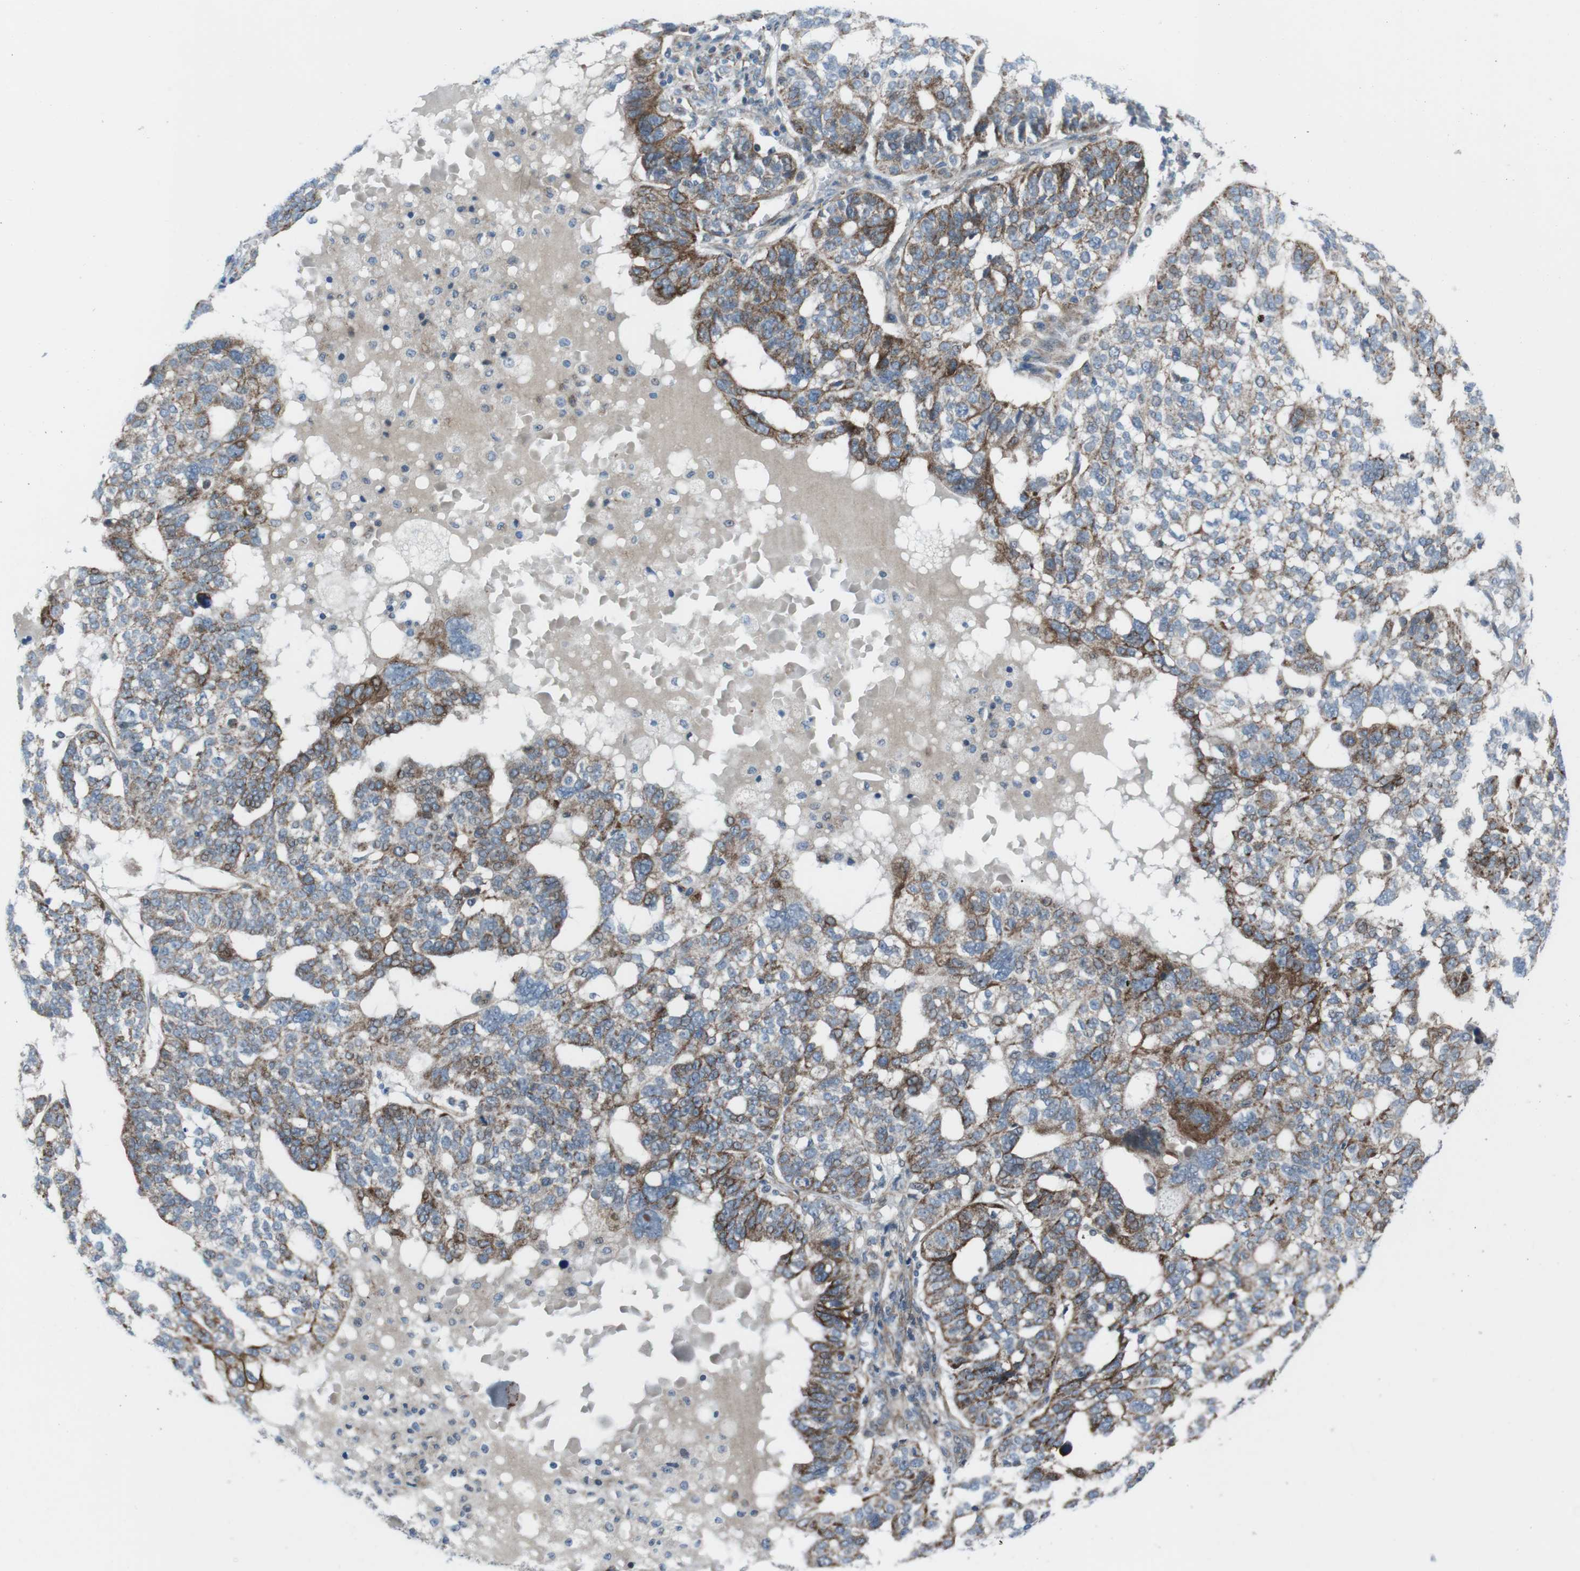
{"staining": {"intensity": "strong", "quantity": "25%-75%", "location": "cytoplasmic/membranous"}, "tissue": "ovarian cancer", "cell_type": "Tumor cells", "image_type": "cancer", "snomed": [{"axis": "morphology", "description": "Cystadenocarcinoma, serous, NOS"}, {"axis": "topography", "description": "Ovary"}], "caption": "Protein analysis of ovarian cancer (serous cystadenocarcinoma) tissue exhibits strong cytoplasmic/membranous staining in approximately 25%-75% of tumor cells.", "gene": "FAM174B", "patient": {"sex": "female", "age": 59}}